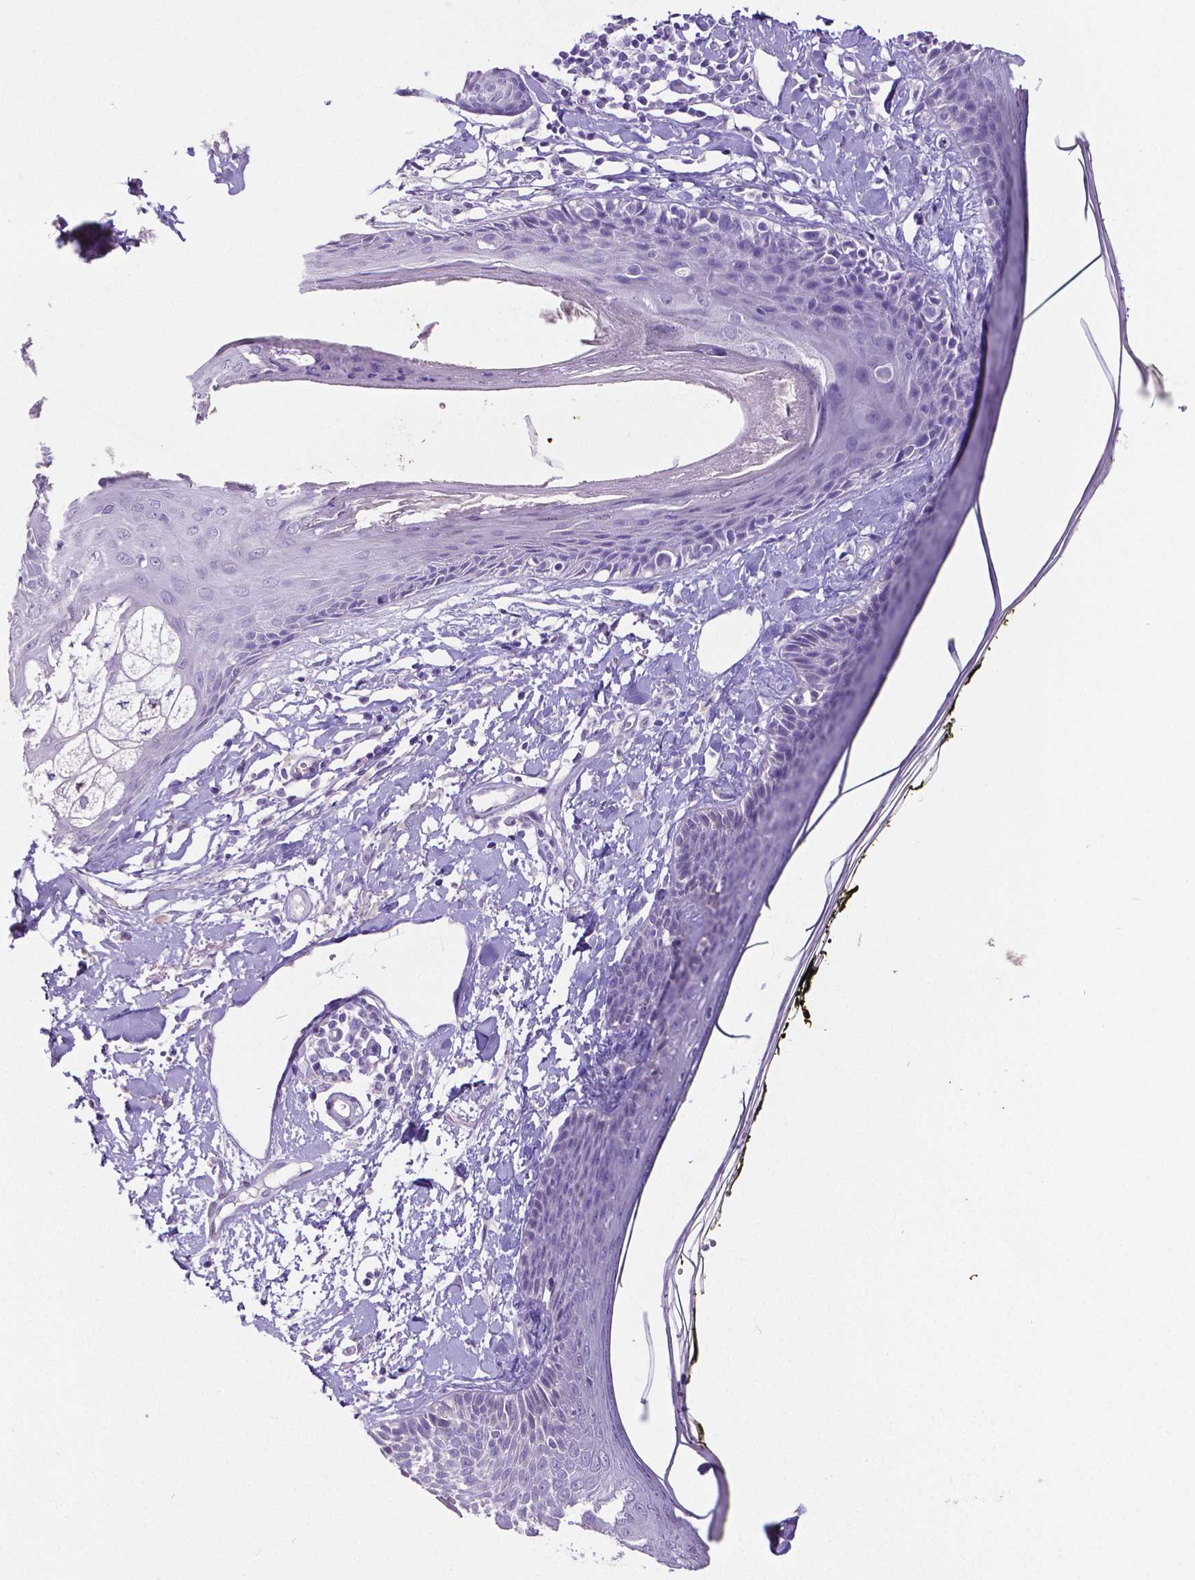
{"staining": {"intensity": "negative", "quantity": "none", "location": "none"}, "tissue": "skin", "cell_type": "Fibroblasts", "image_type": "normal", "snomed": [{"axis": "morphology", "description": "Normal tissue, NOS"}, {"axis": "topography", "description": "Skin"}], "caption": "Benign skin was stained to show a protein in brown. There is no significant expression in fibroblasts.", "gene": "SATB2", "patient": {"sex": "male", "age": 76}}